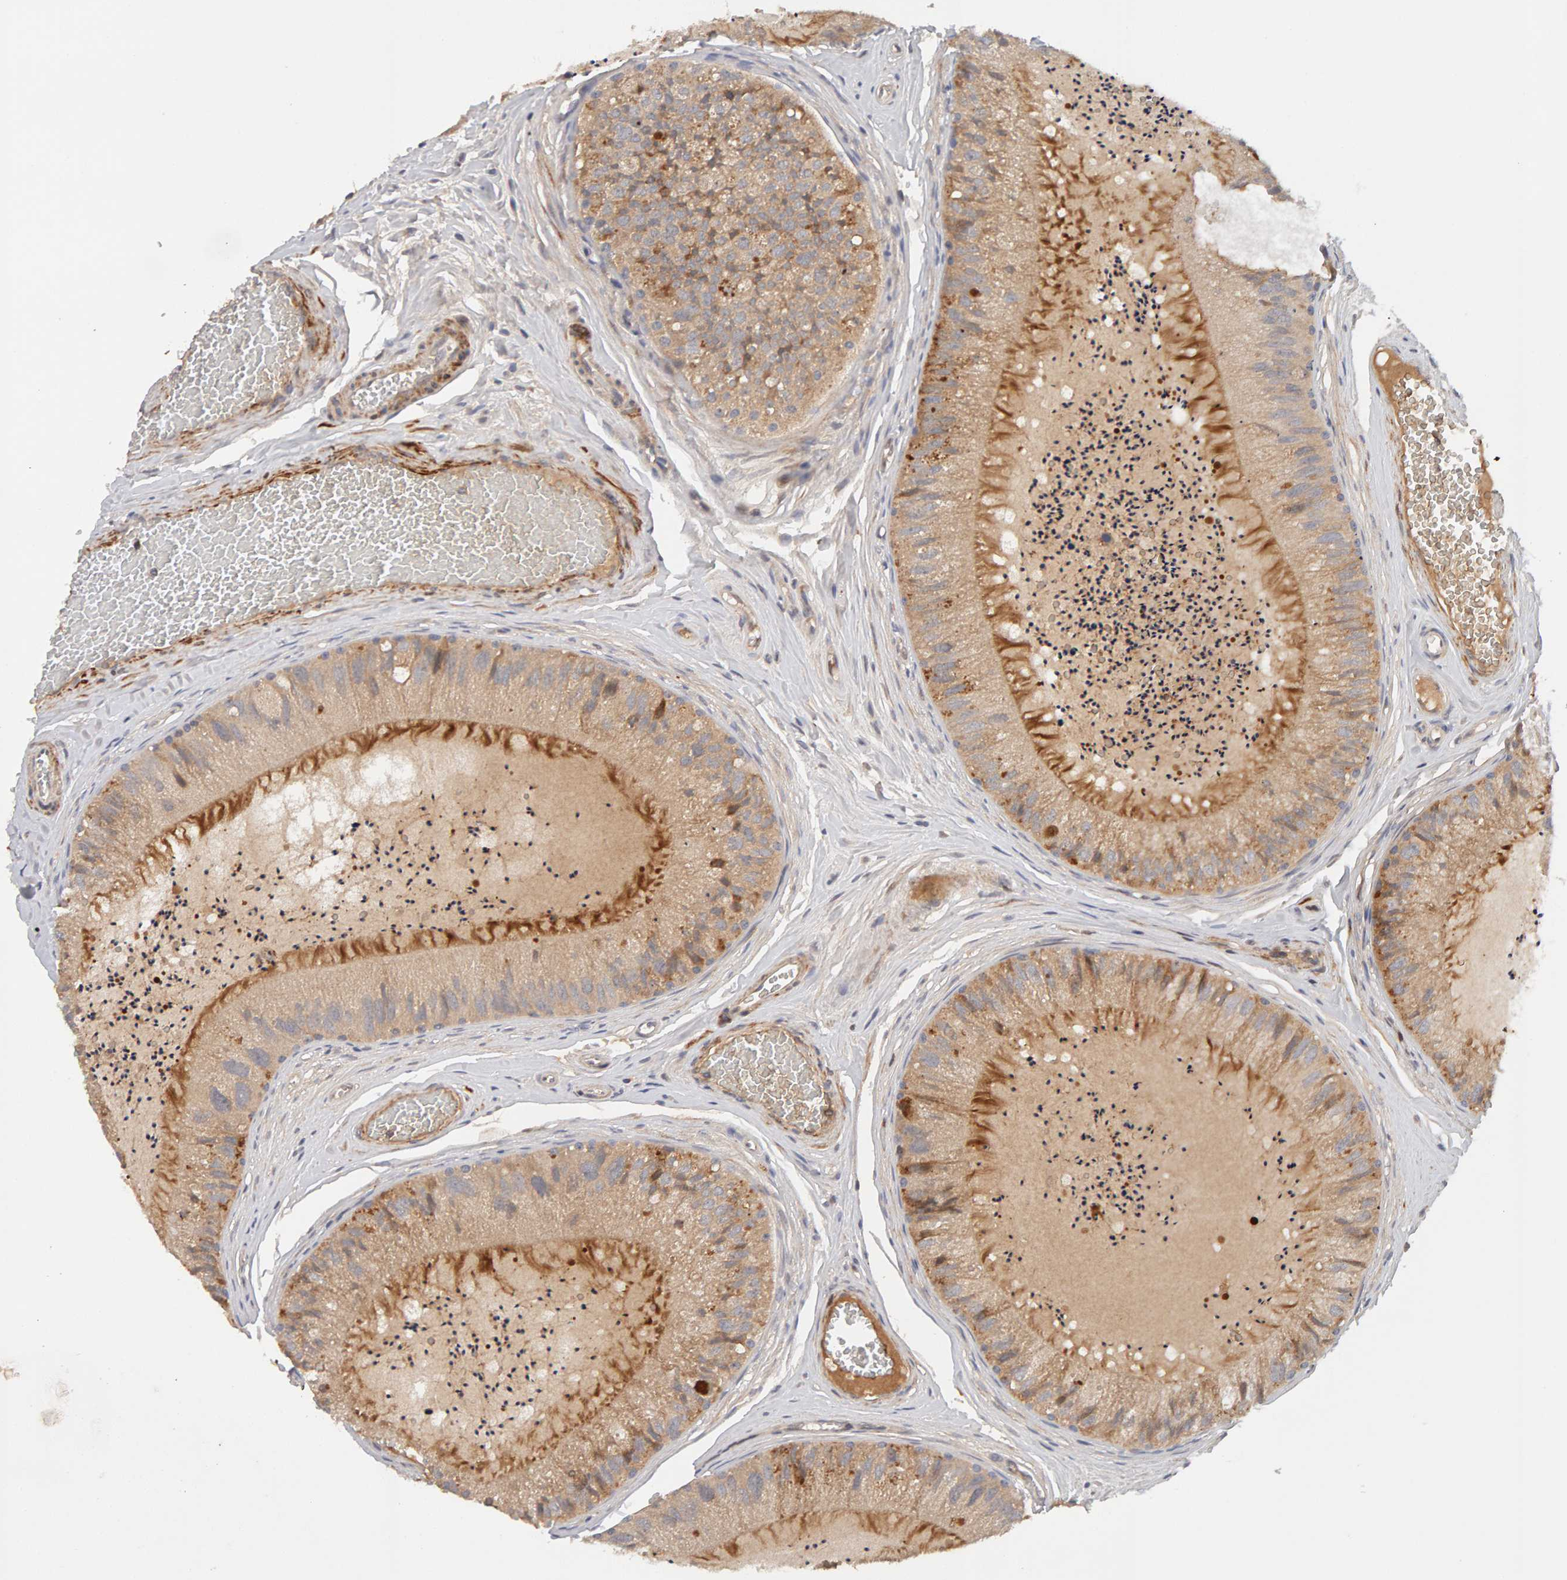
{"staining": {"intensity": "moderate", "quantity": ">75%", "location": "cytoplasmic/membranous"}, "tissue": "epididymis", "cell_type": "Glandular cells", "image_type": "normal", "snomed": [{"axis": "morphology", "description": "Normal tissue, NOS"}, {"axis": "topography", "description": "Epididymis"}], "caption": "This is an image of IHC staining of normal epididymis, which shows moderate expression in the cytoplasmic/membranous of glandular cells.", "gene": "NUDCD1", "patient": {"sex": "male", "age": 31}}